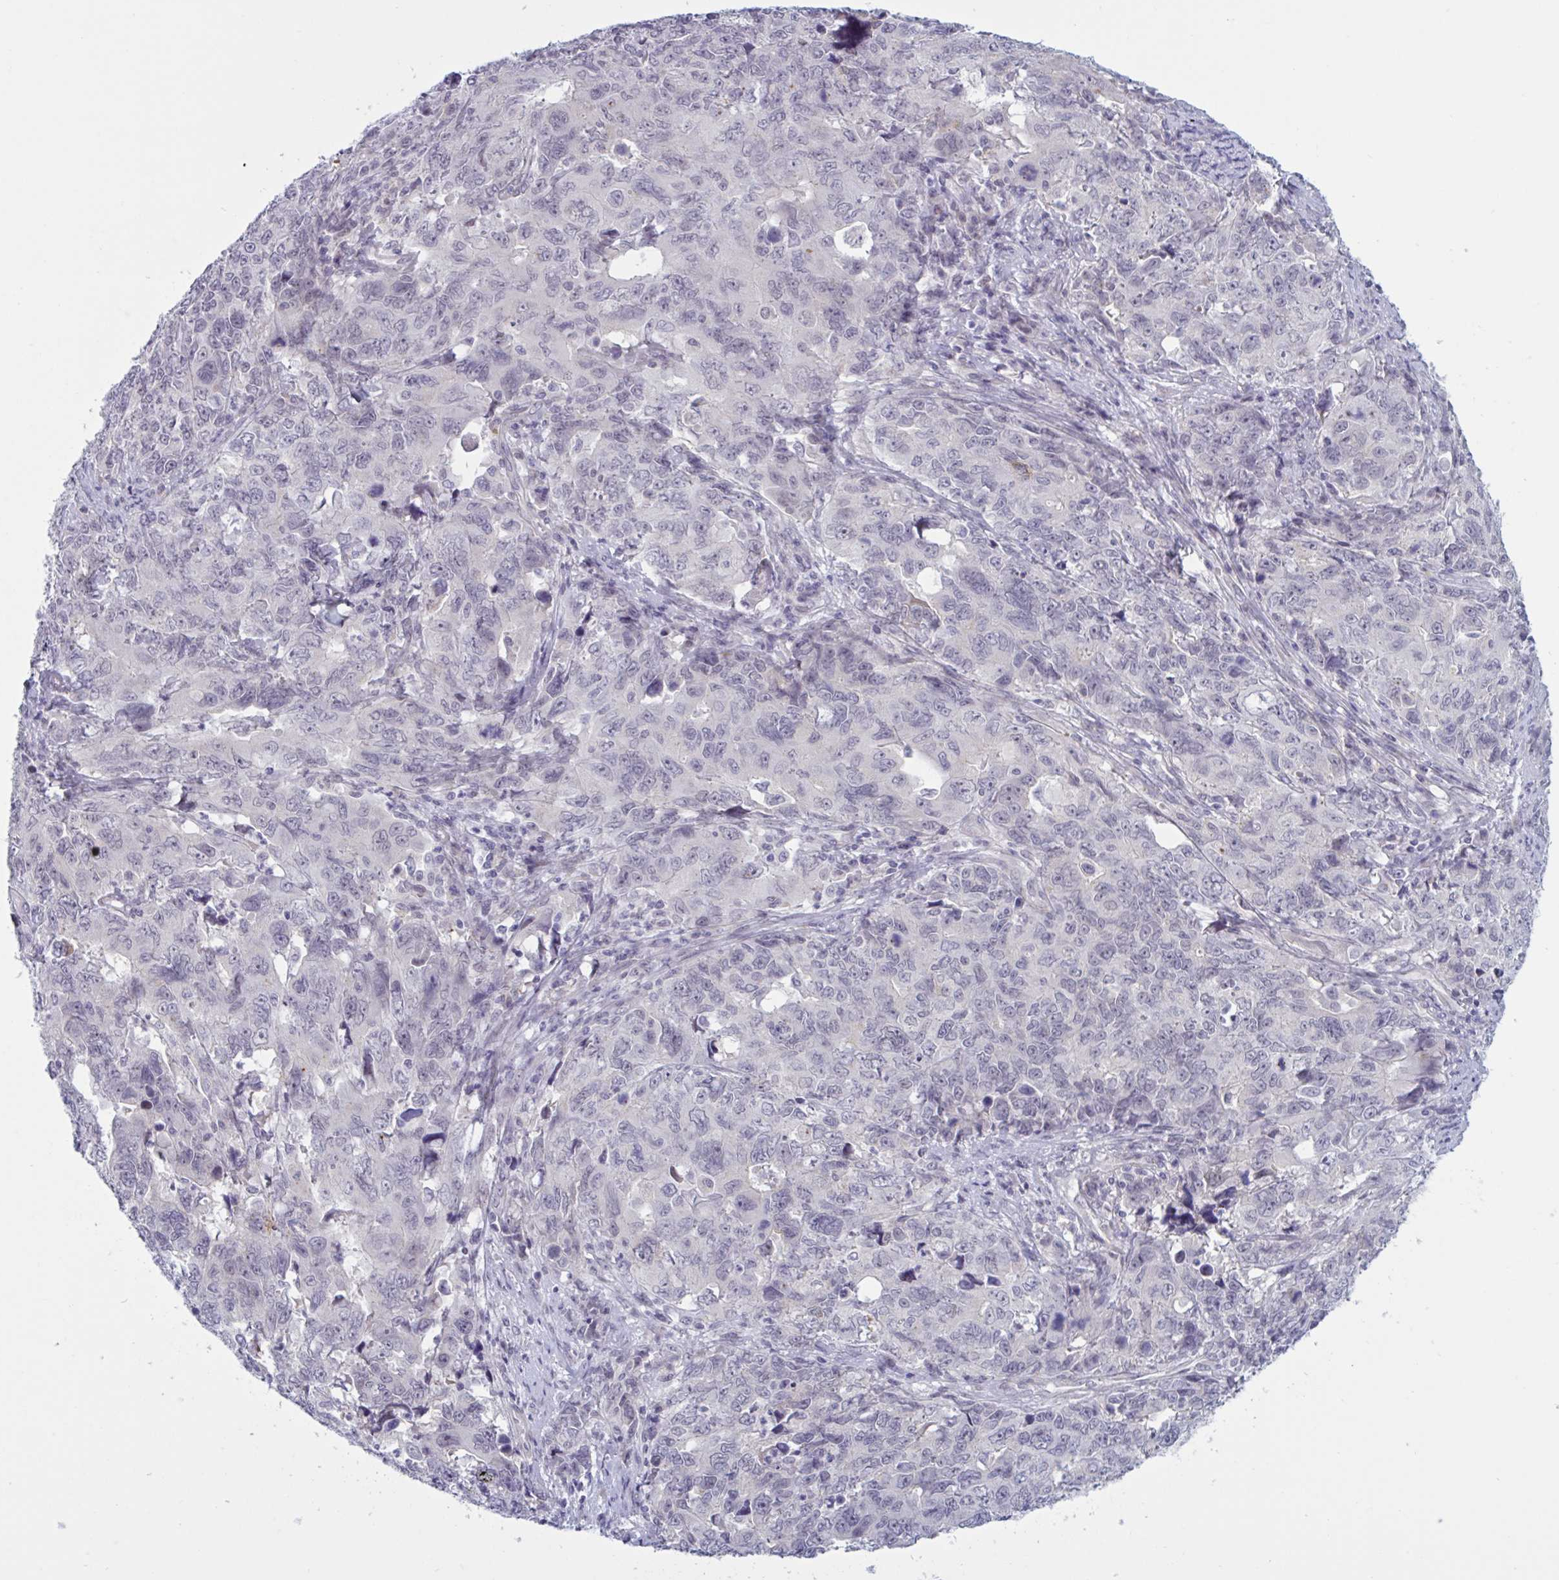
{"staining": {"intensity": "negative", "quantity": "none", "location": "none"}, "tissue": "cervical cancer", "cell_type": "Tumor cells", "image_type": "cancer", "snomed": [{"axis": "morphology", "description": "Adenocarcinoma, NOS"}, {"axis": "topography", "description": "Cervix"}], "caption": "A histopathology image of cervical cancer stained for a protein demonstrates no brown staining in tumor cells. (DAB immunohistochemistry (IHC) with hematoxylin counter stain).", "gene": "TCEAL8", "patient": {"sex": "female", "age": 63}}